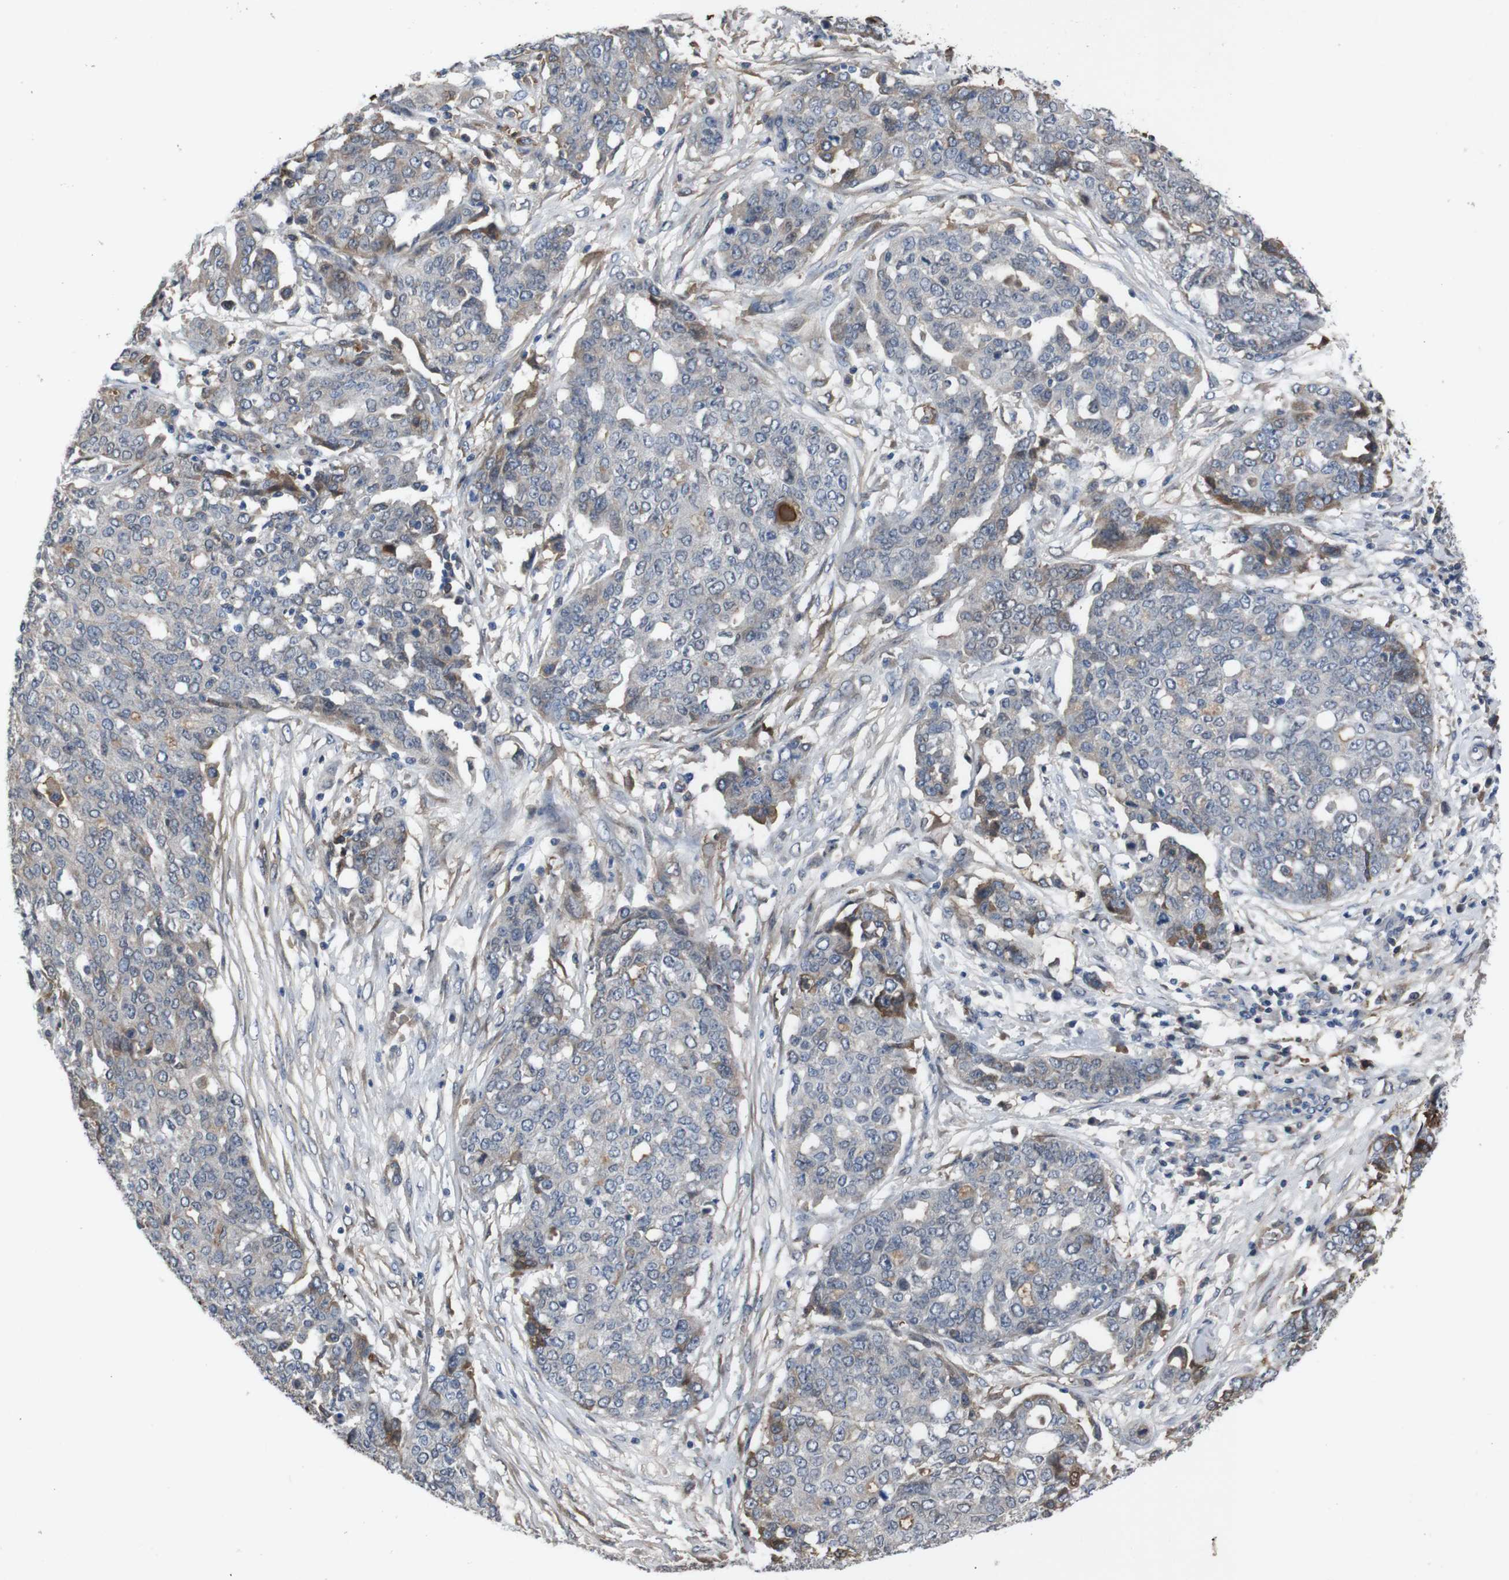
{"staining": {"intensity": "moderate", "quantity": "<25%", "location": "cytoplasmic/membranous"}, "tissue": "ovarian cancer", "cell_type": "Tumor cells", "image_type": "cancer", "snomed": [{"axis": "morphology", "description": "Cystadenocarcinoma, serous, NOS"}, {"axis": "topography", "description": "Soft tissue"}, {"axis": "topography", "description": "Ovary"}], "caption": "This micrograph exhibits ovarian cancer stained with IHC to label a protein in brown. The cytoplasmic/membranous of tumor cells show moderate positivity for the protein. Nuclei are counter-stained blue.", "gene": "SPTB", "patient": {"sex": "female", "age": 57}}